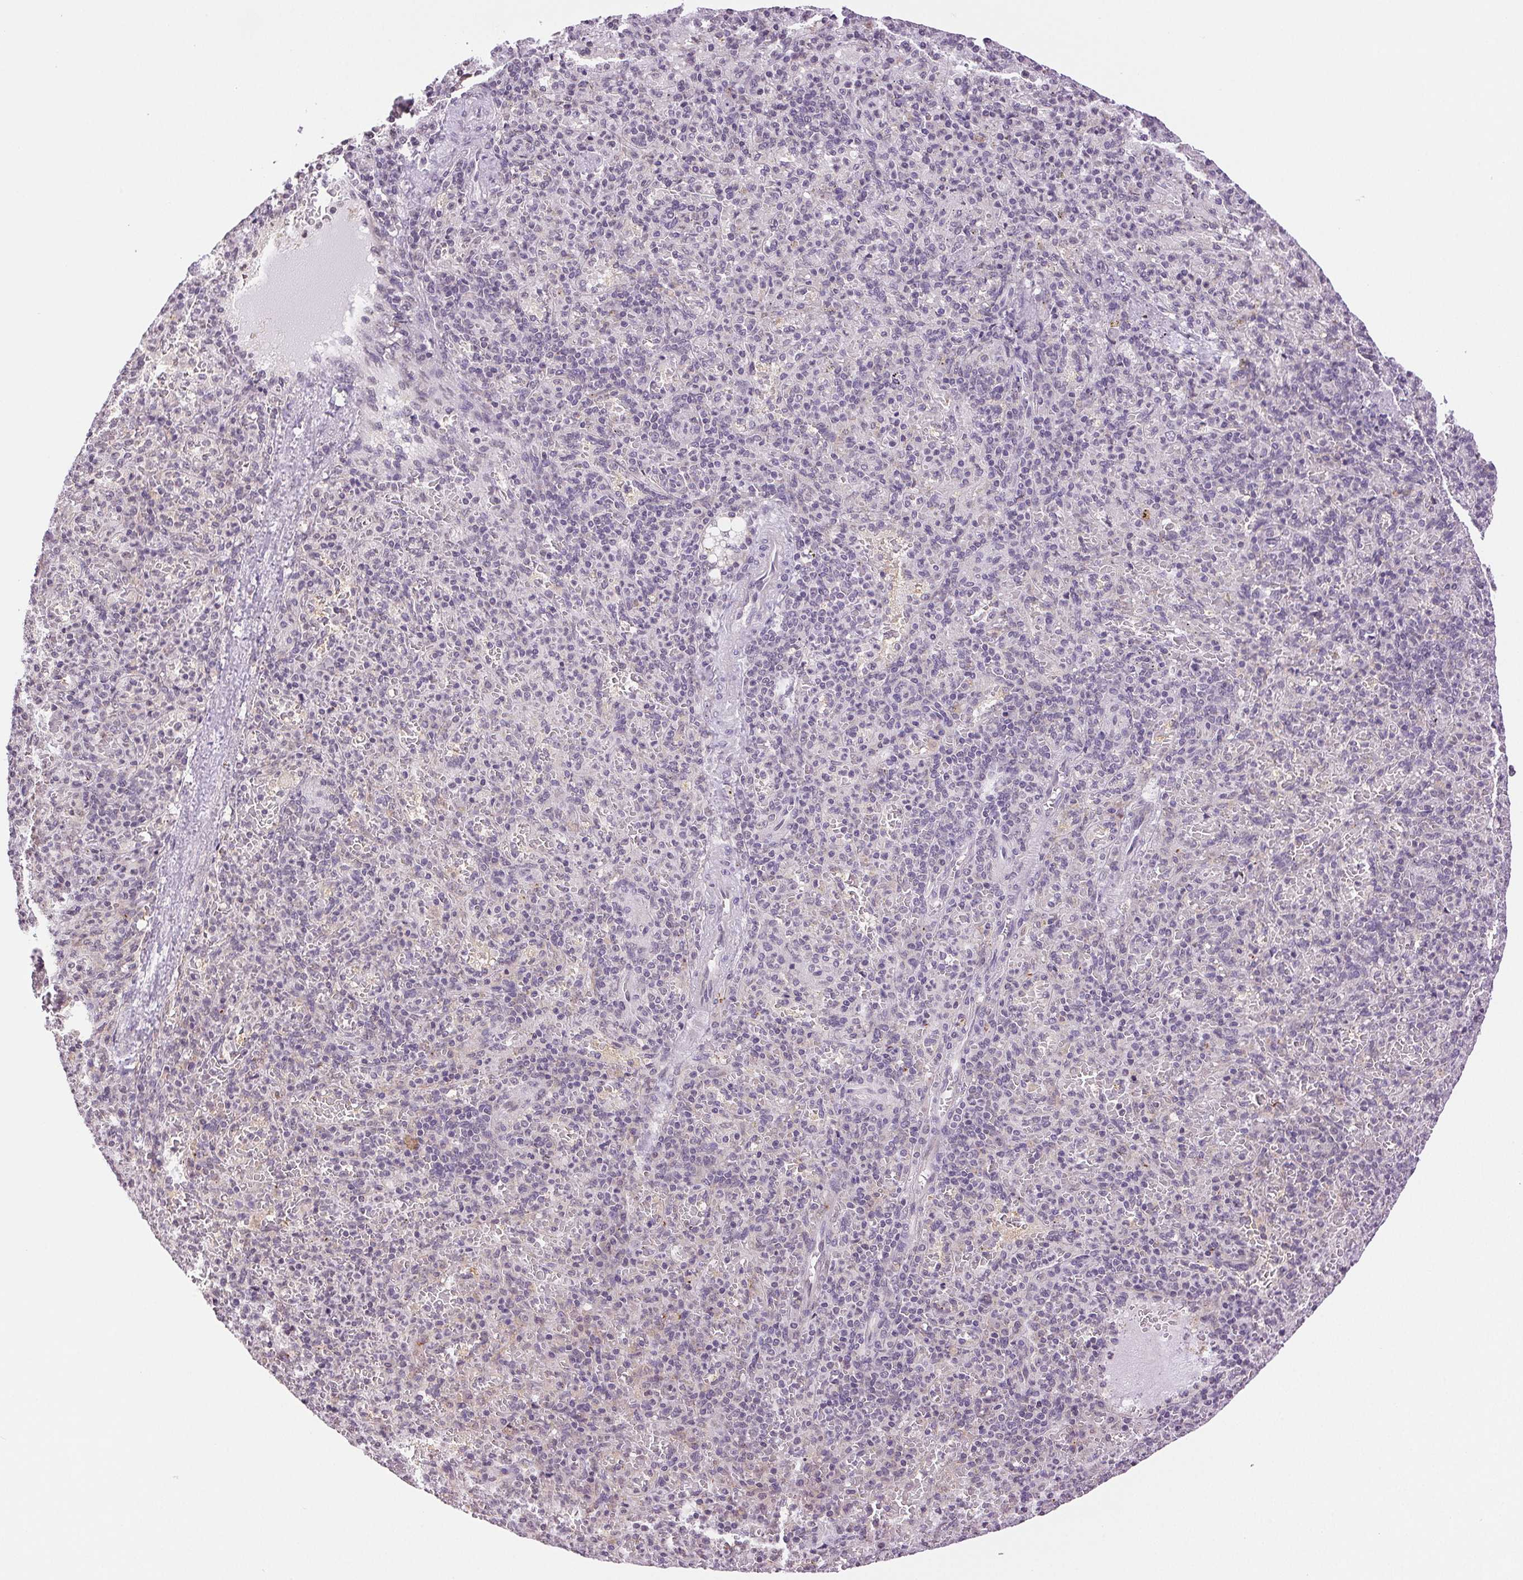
{"staining": {"intensity": "negative", "quantity": "none", "location": "none"}, "tissue": "spleen", "cell_type": "Cells in red pulp", "image_type": "normal", "snomed": [{"axis": "morphology", "description": "Normal tissue, NOS"}, {"axis": "topography", "description": "Spleen"}], "caption": "Image shows no significant protein expression in cells in red pulp of normal spleen.", "gene": "TNNT3", "patient": {"sex": "female", "age": 74}}